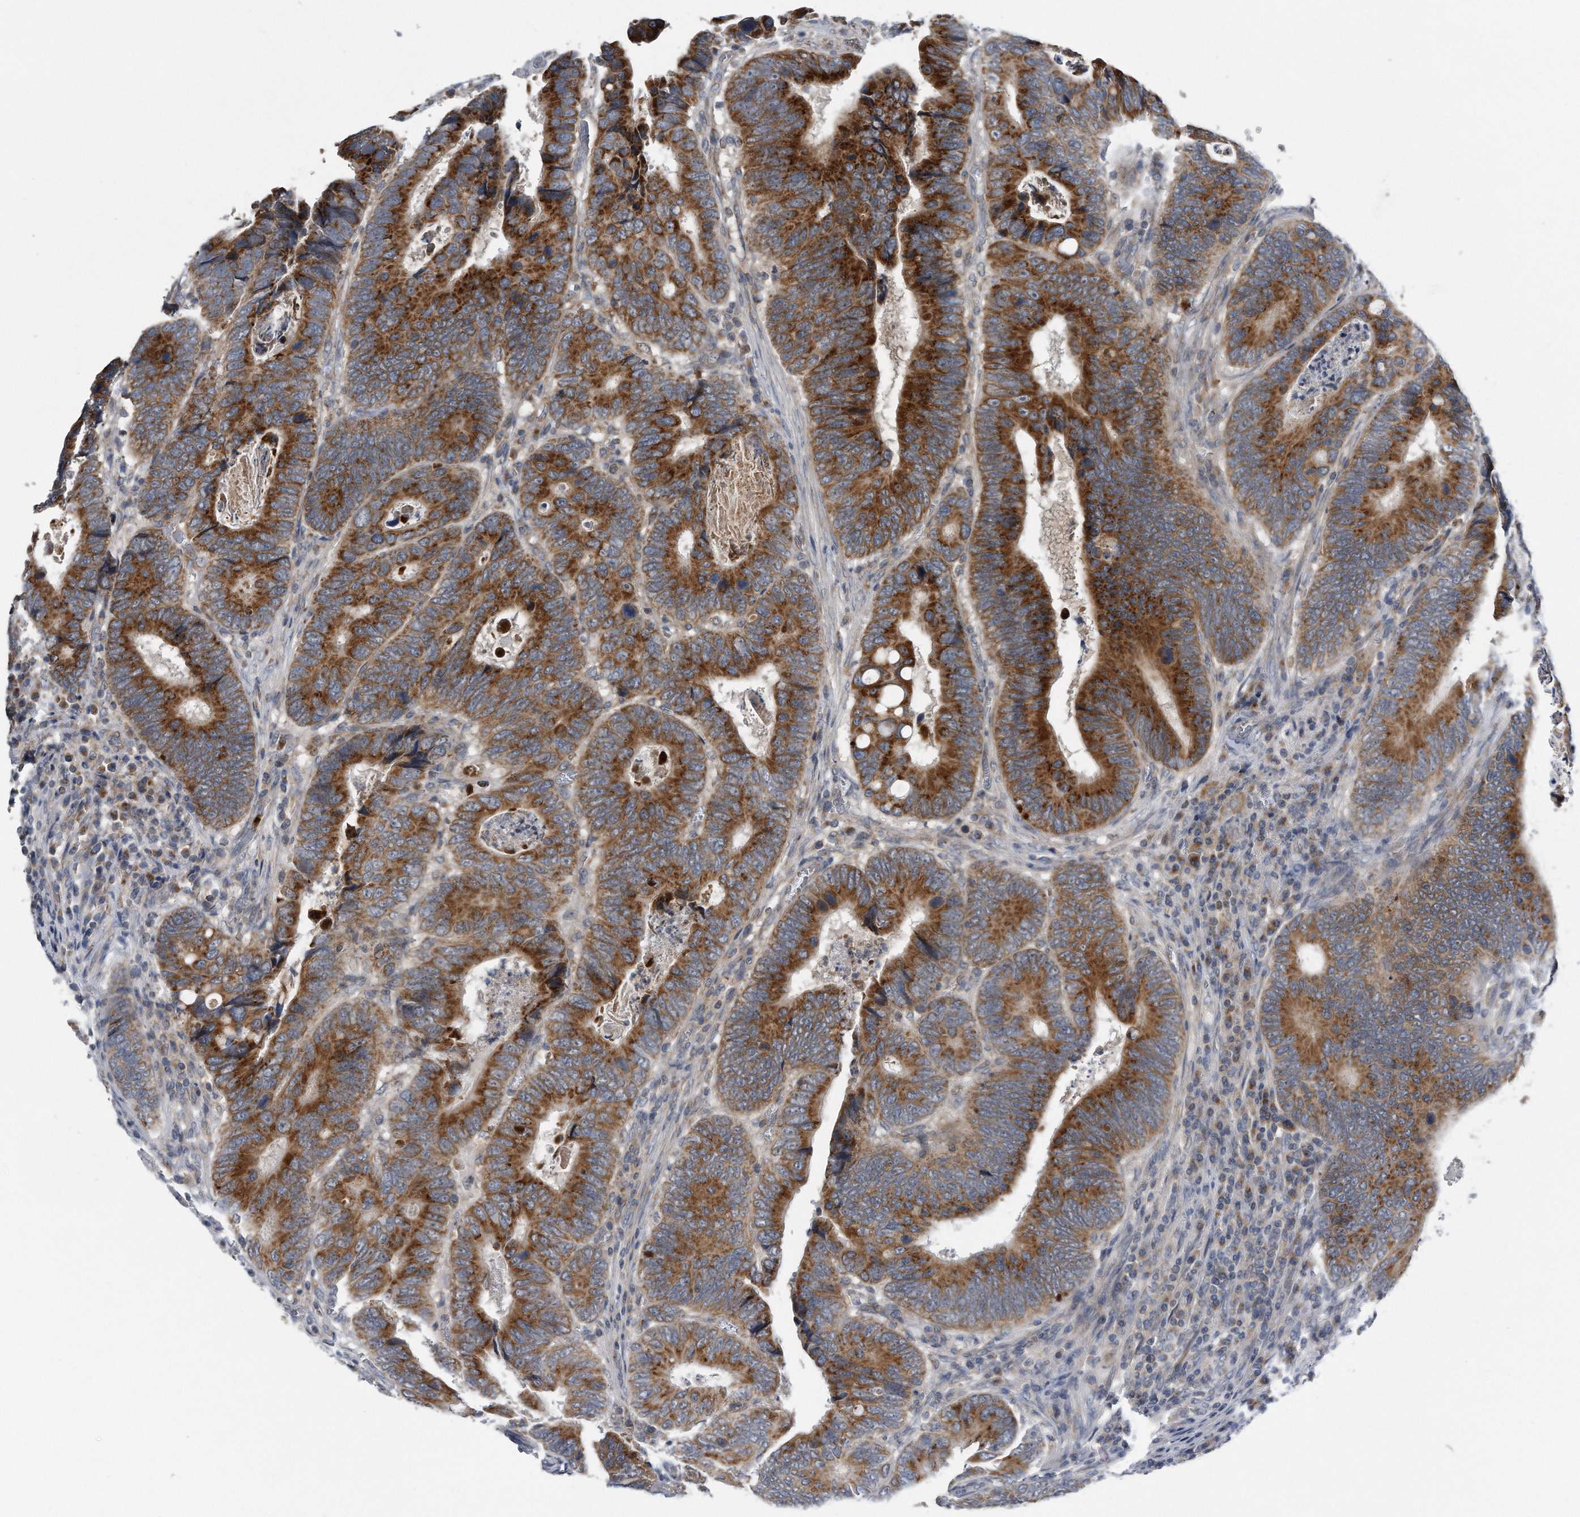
{"staining": {"intensity": "strong", "quantity": ">75%", "location": "cytoplasmic/membranous"}, "tissue": "colorectal cancer", "cell_type": "Tumor cells", "image_type": "cancer", "snomed": [{"axis": "morphology", "description": "Adenocarcinoma, NOS"}, {"axis": "topography", "description": "Colon"}], "caption": "A brown stain labels strong cytoplasmic/membranous positivity of a protein in human colorectal adenocarcinoma tumor cells.", "gene": "LYRM4", "patient": {"sex": "male", "age": 72}}